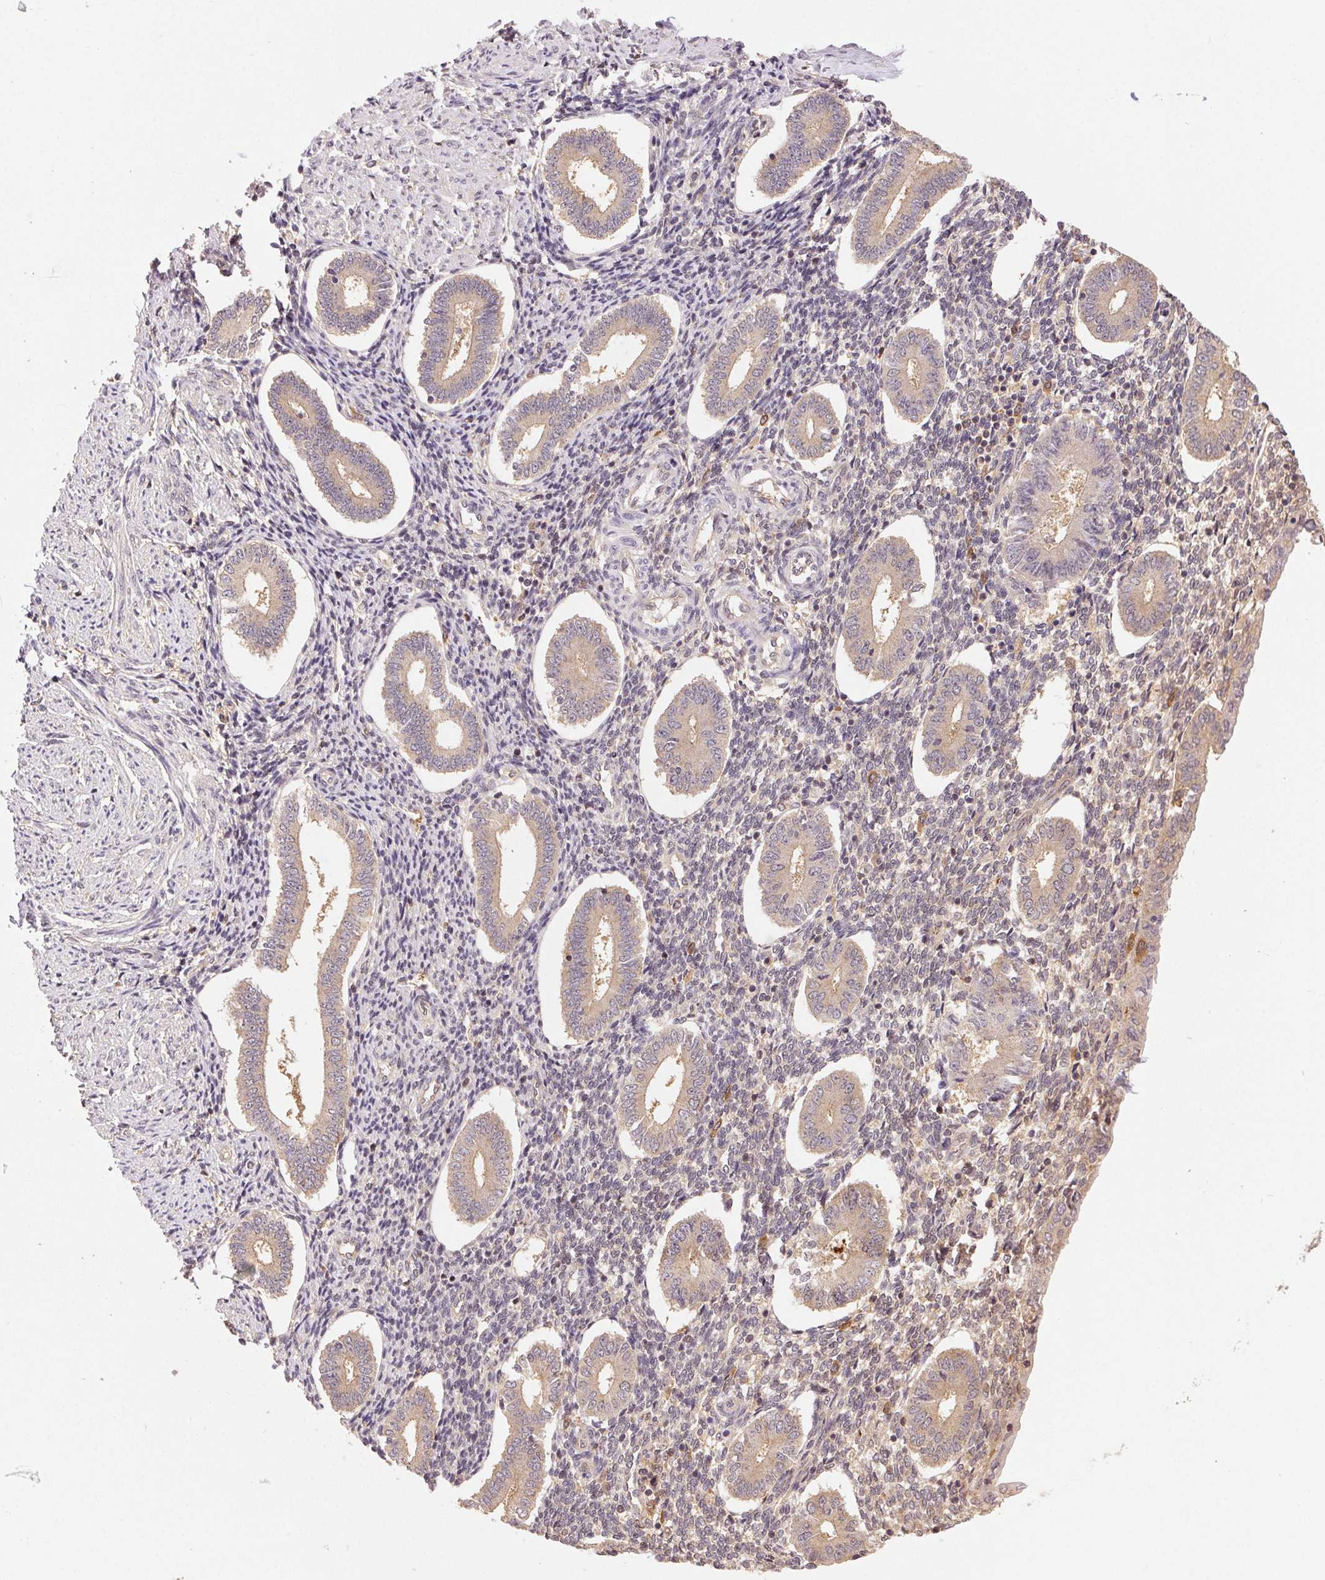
{"staining": {"intensity": "negative", "quantity": "none", "location": "none"}, "tissue": "endometrium", "cell_type": "Cells in endometrial stroma", "image_type": "normal", "snomed": [{"axis": "morphology", "description": "Normal tissue, NOS"}, {"axis": "topography", "description": "Endometrium"}], "caption": "This is a image of immunohistochemistry (IHC) staining of normal endometrium, which shows no staining in cells in endometrial stroma. Brightfield microscopy of immunohistochemistry (IHC) stained with DAB (brown) and hematoxylin (blue), captured at high magnification.", "gene": "GDI1", "patient": {"sex": "female", "age": 40}}